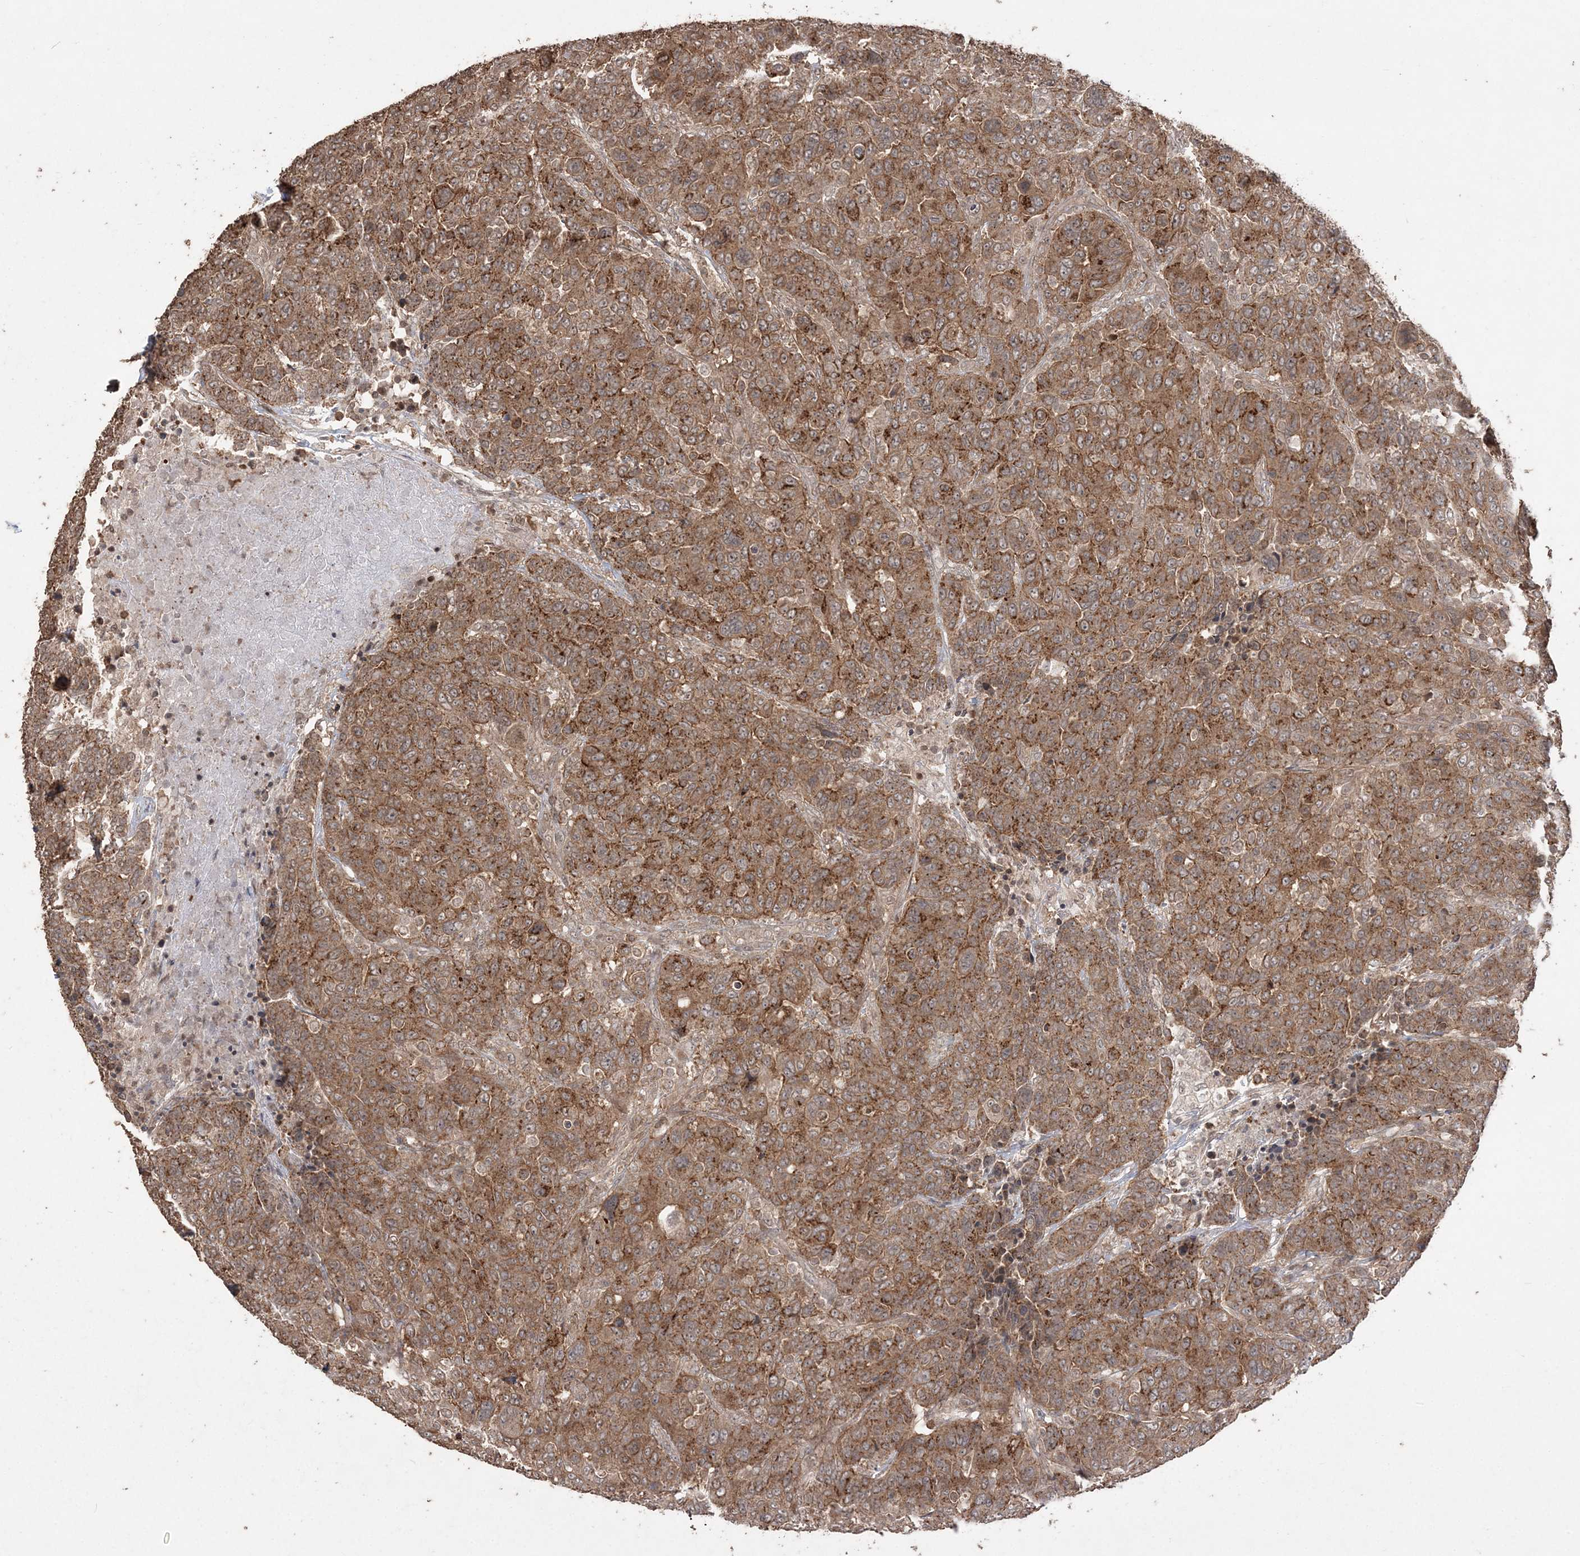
{"staining": {"intensity": "moderate", "quantity": ">75%", "location": "cytoplasmic/membranous"}, "tissue": "breast cancer", "cell_type": "Tumor cells", "image_type": "cancer", "snomed": [{"axis": "morphology", "description": "Duct carcinoma"}, {"axis": "topography", "description": "Breast"}], "caption": "Moderate cytoplasmic/membranous protein expression is seen in about >75% of tumor cells in invasive ductal carcinoma (breast). The protein is shown in brown color, while the nuclei are stained blue.", "gene": "EHHADH", "patient": {"sex": "female", "age": 37}}